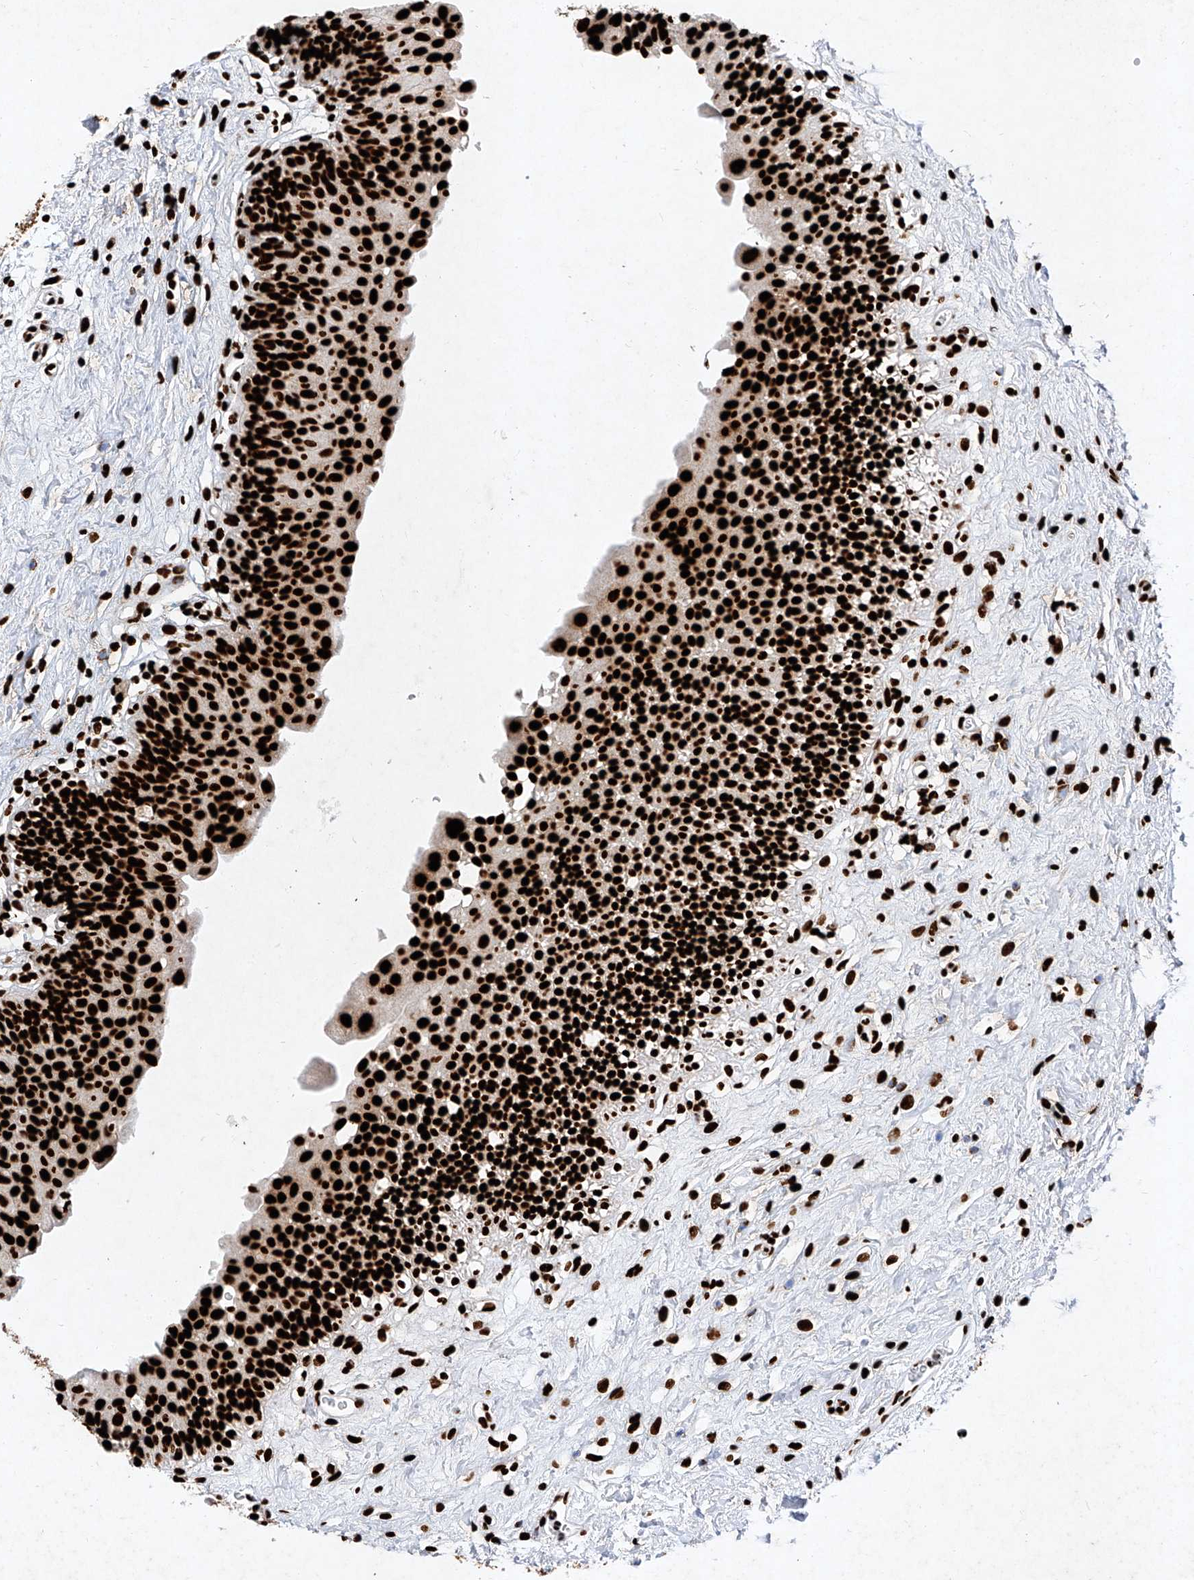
{"staining": {"intensity": "strong", "quantity": ">75%", "location": "nuclear"}, "tissue": "urinary bladder", "cell_type": "Urothelial cells", "image_type": "normal", "snomed": [{"axis": "morphology", "description": "Normal tissue, NOS"}, {"axis": "topography", "description": "Urinary bladder"}], "caption": "A brown stain shows strong nuclear expression of a protein in urothelial cells of normal urinary bladder. (IHC, brightfield microscopy, high magnification).", "gene": "SRSF6", "patient": {"sex": "male", "age": 51}}